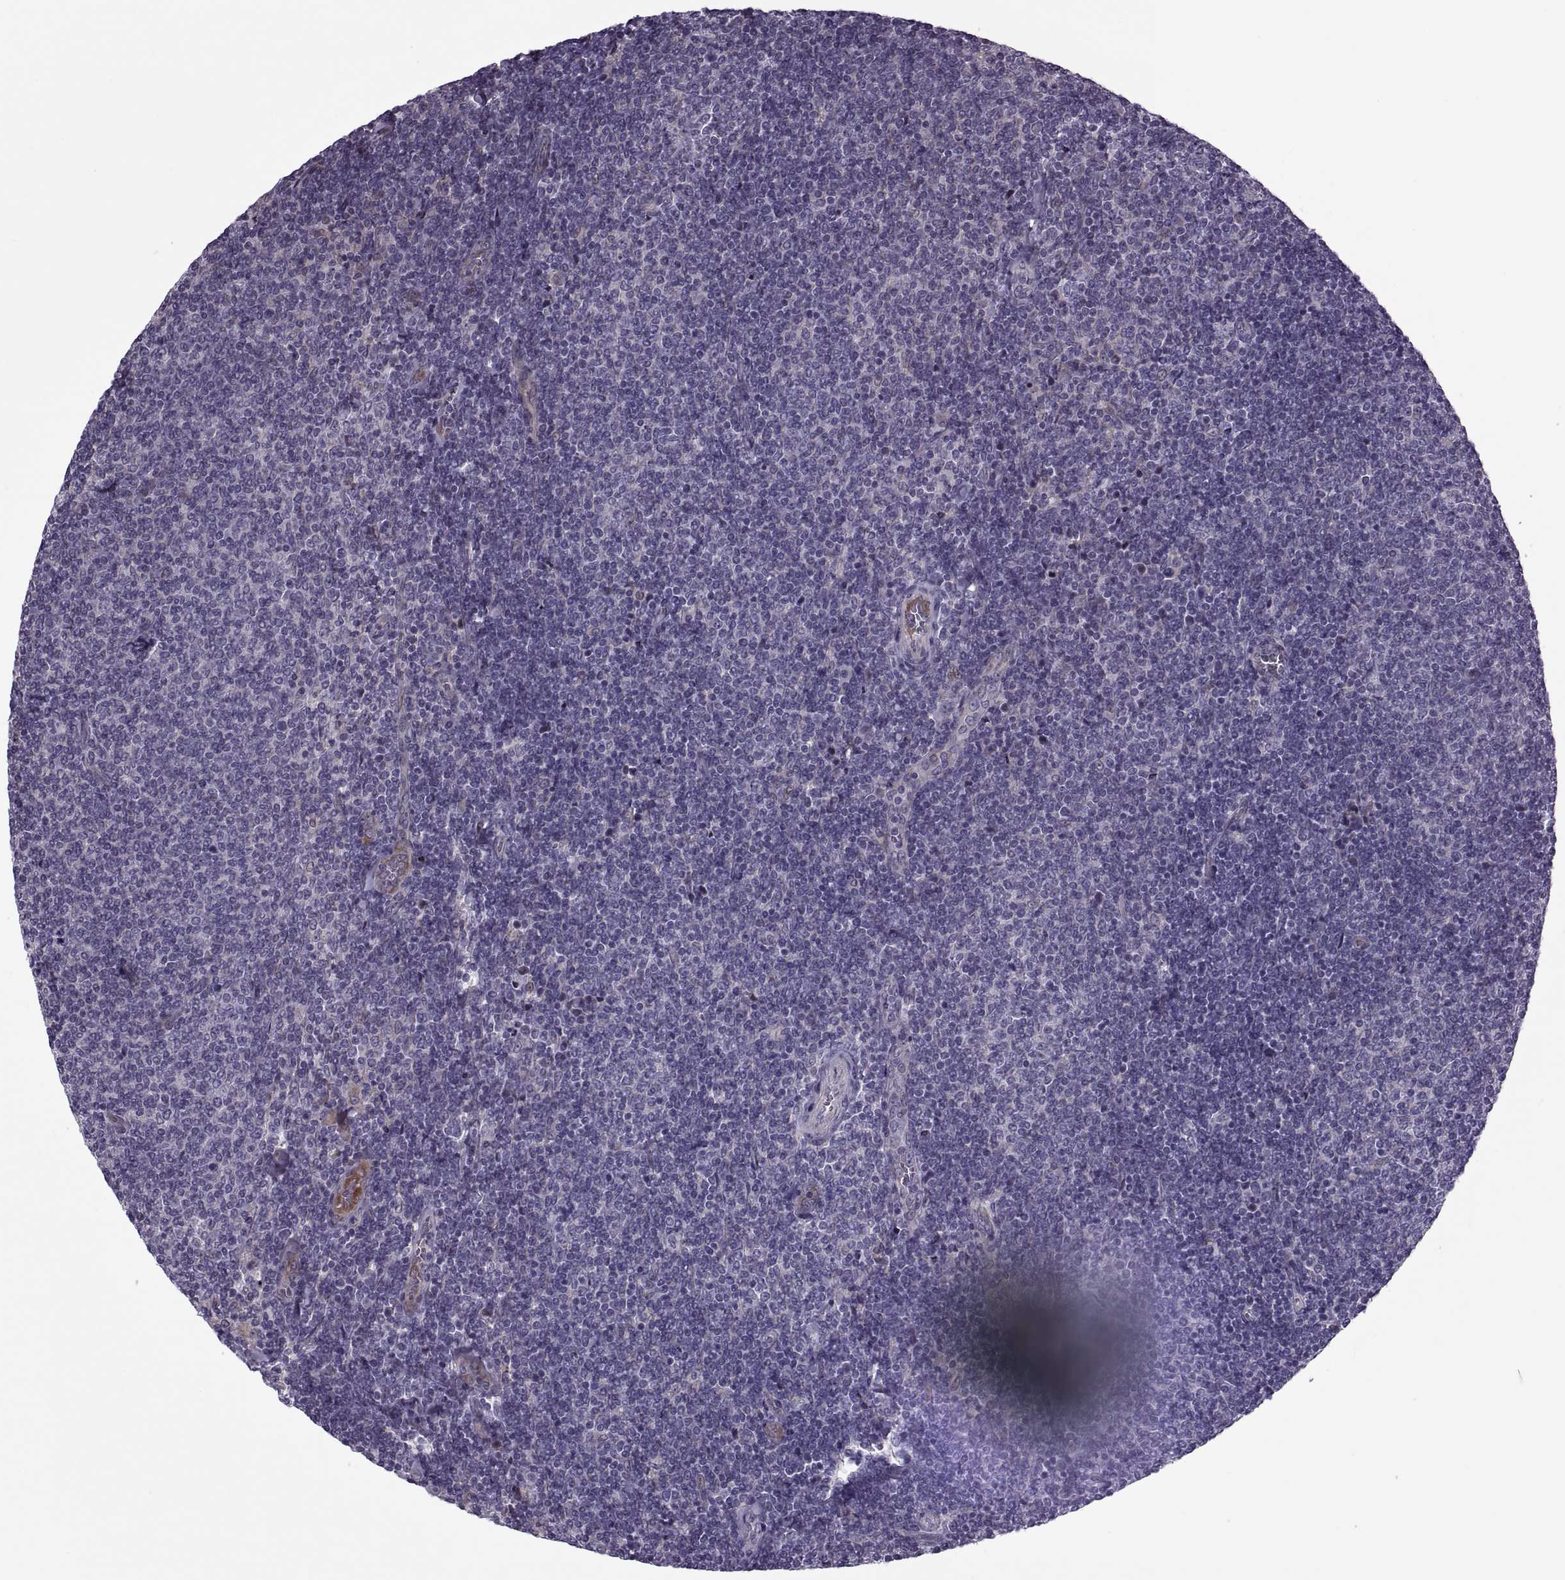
{"staining": {"intensity": "negative", "quantity": "none", "location": "none"}, "tissue": "lymphoma", "cell_type": "Tumor cells", "image_type": "cancer", "snomed": [{"axis": "morphology", "description": "Malignant lymphoma, non-Hodgkin's type, Low grade"}, {"axis": "topography", "description": "Lymph node"}], "caption": "Human malignant lymphoma, non-Hodgkin's type (low-grade) stained for a protein using IHC exhibits no staining in tumor cells.", "gene": "ODF3", "patient": {"sex": "male", "age": 52}}